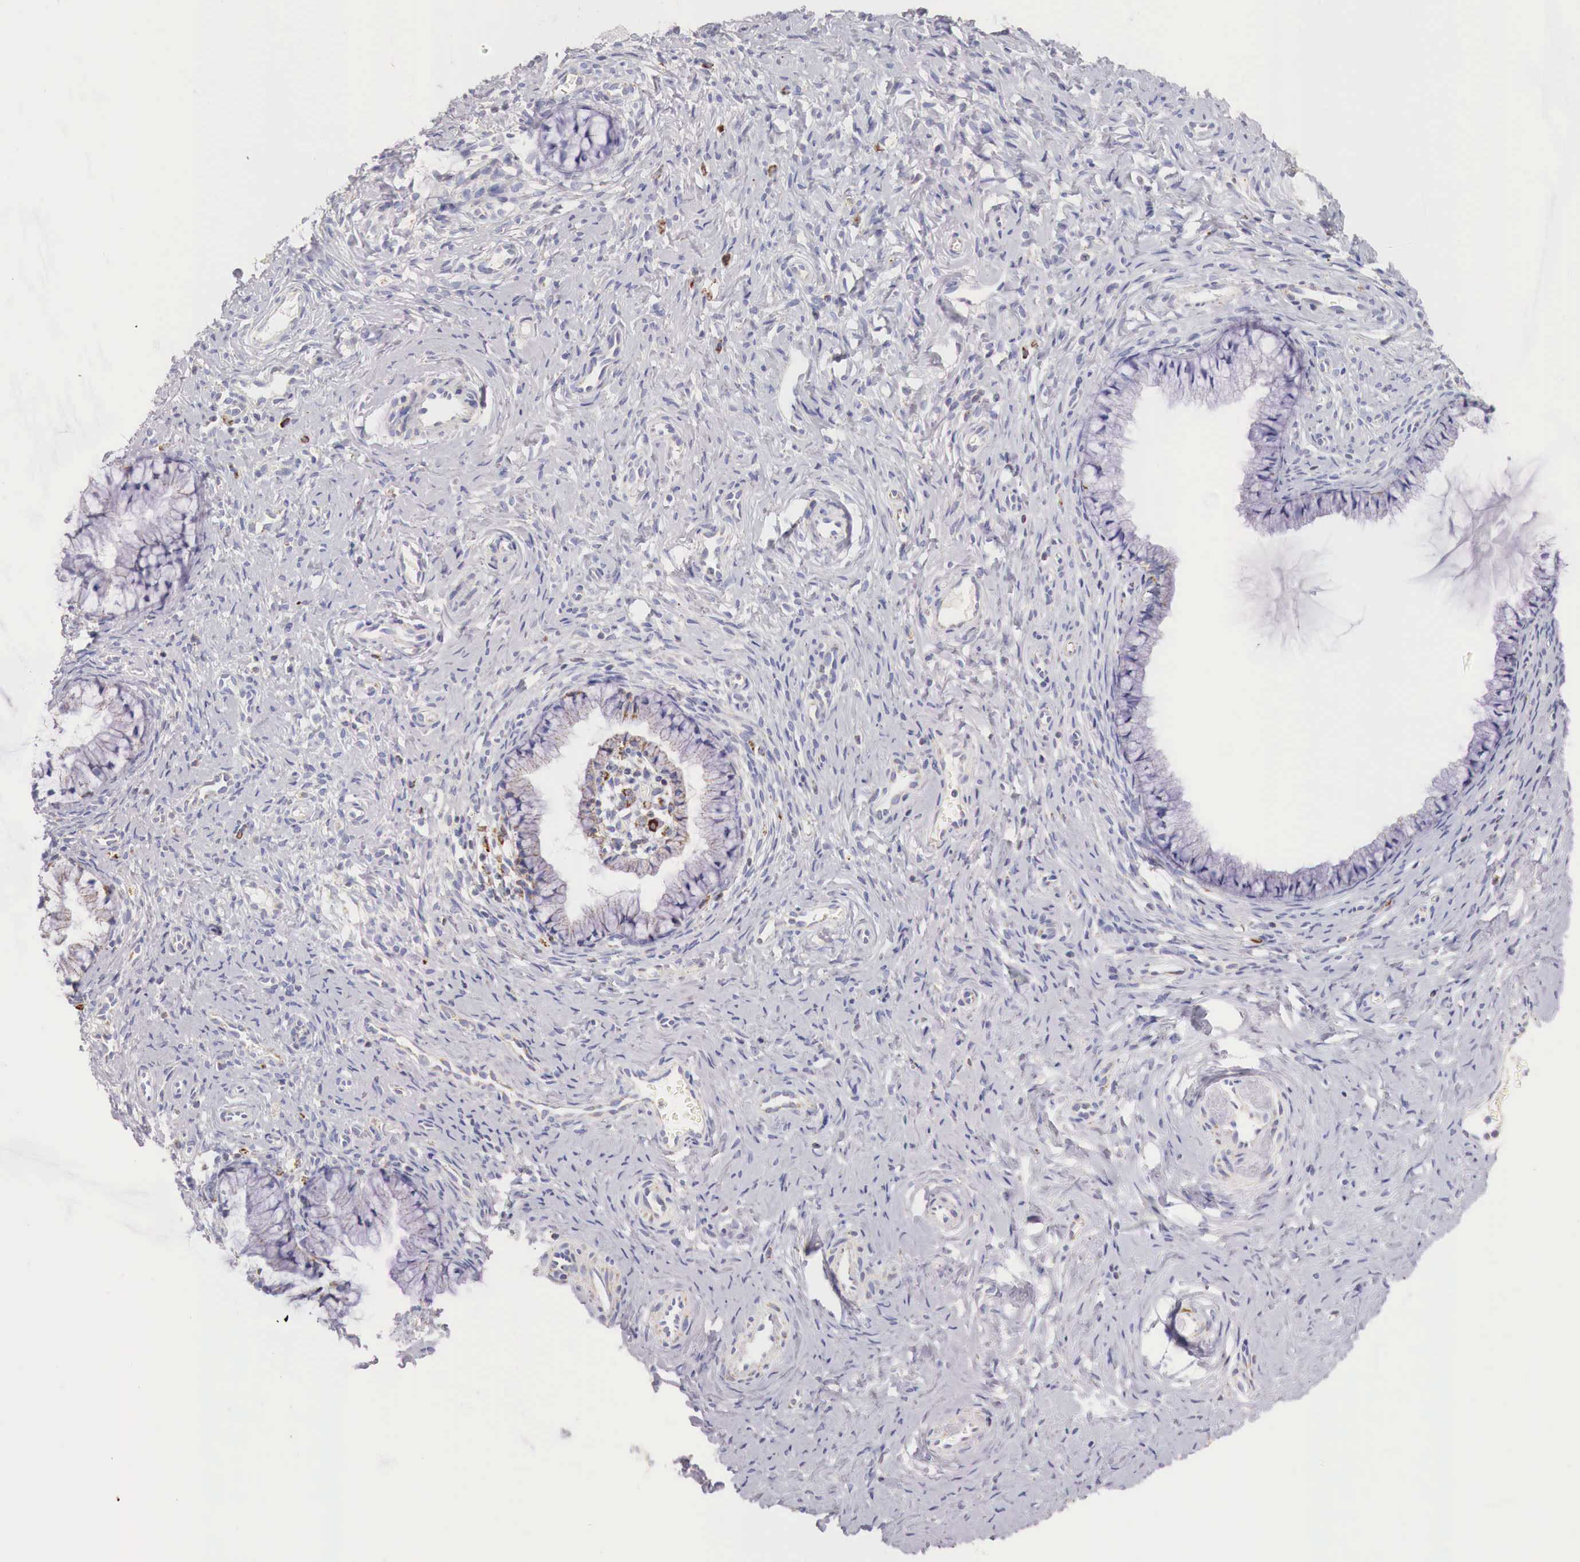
{"staining": {"intensity": "weak", "quantity": "<25%", "location": "cytoplasmic/membranous"}, "tissue": "cervix", "cell_type": "Glandular cells", "image_type": "normal", "snomed": [{"axis": "morphology", "description": "Normal tissue, NOS"}, {"axis": "topography", "description": "Cervix"}], "caption": "Cervix stained for a protein using immunohistochemistry (IHC) exhibits no expression glandular cells.", "gene": "IDH3G", "patient": {"sex": "female", "age": 70}}